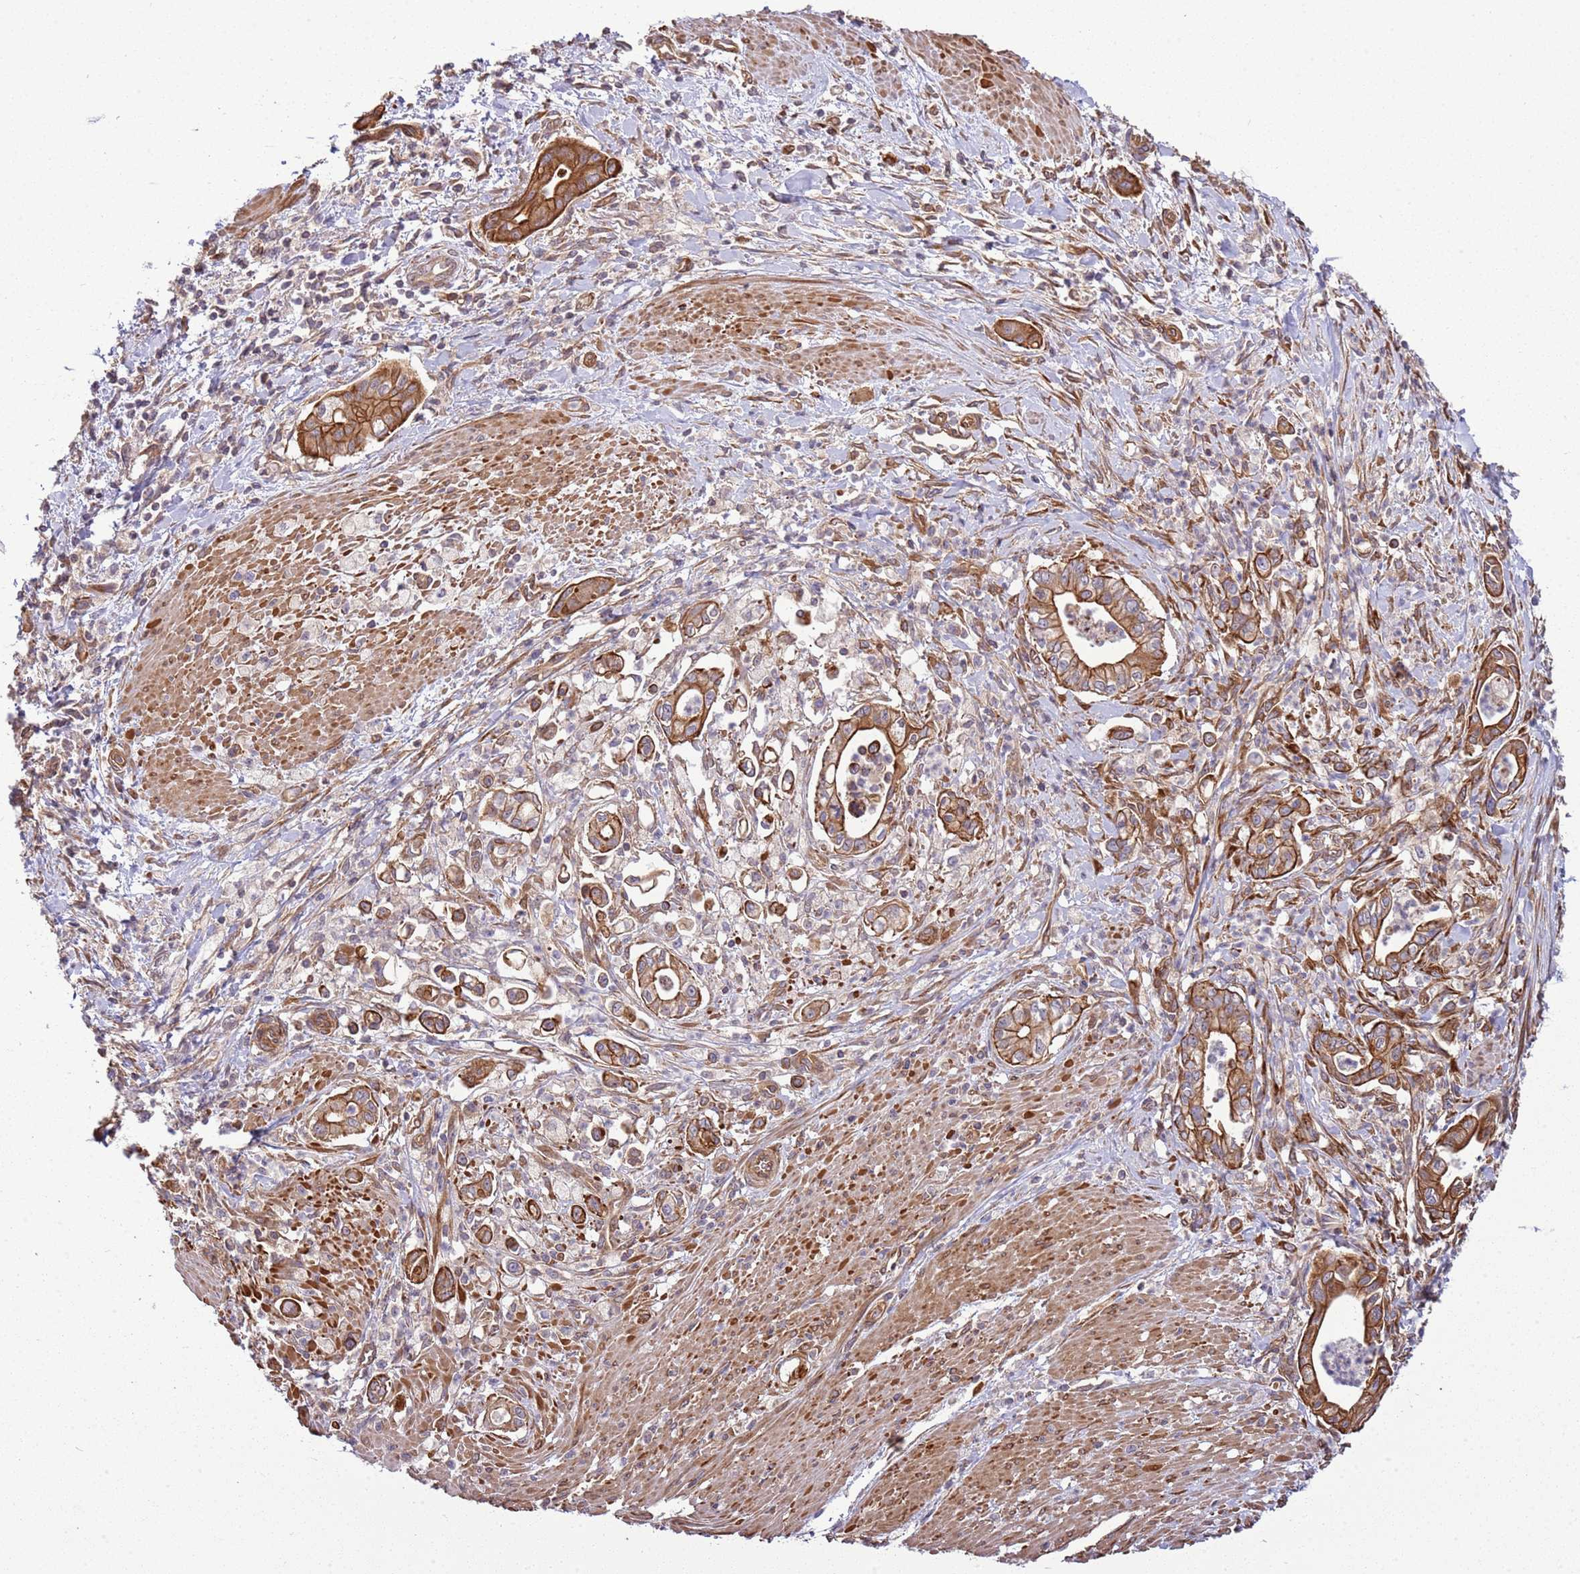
{"staining": {"intensity": "strong", "quantity": ">75%", "location": "cytoplasmic/membranous"}, "tissue": "pancreatic cancer", "cell_type": "Tumor cells", "image_type": "cancer", "snomed": [{"axis": "morphology", "description": "Adenocarcinoma, NOS"}, {"axis": "topography", "description": "Pancreas"}], "caption": "Strong cytoplasmic/membranous positivity for a protein is appreciated in approximately >75% of tumor cells of pancreatic cancer using immunohistochemistry.", "gene": "GNL1", "patient": {"sex": "male", "age": 78}}